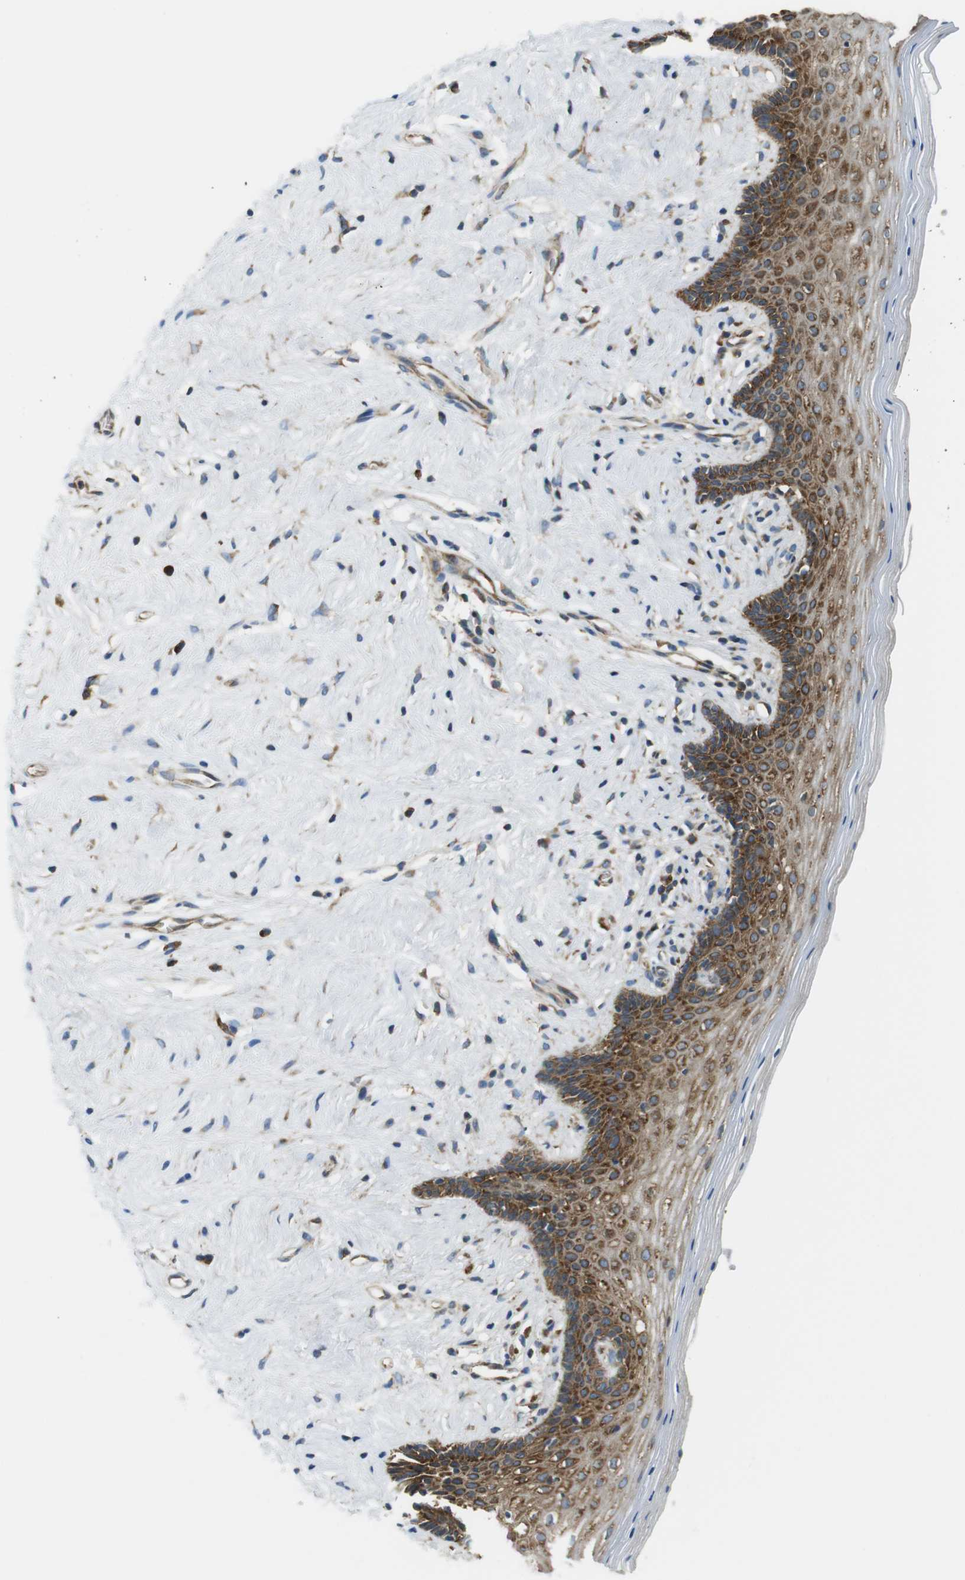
{"staining": {"intensity": "moderate", "quantity": ">75%", "location": "cytoplasmic/membranous"}, "tissue": "vagina", "cell_type": "Squamous epithelial cells", "image_type": "normal", "snomed": [{"axis": "morphology", "description": "Normal tissue, NOS"}, {"axis": "topography", "description": "Vagina"}], "caption": "A brown stain labels moderate cytoplasmic/membranous expression of a protein in squamous epithelial cells of normal human vagina. (DAB IHC with brightfield microscopy, high magnification).", "gene": "TSC1", "patient": {"sex": "female", "age": 44}}